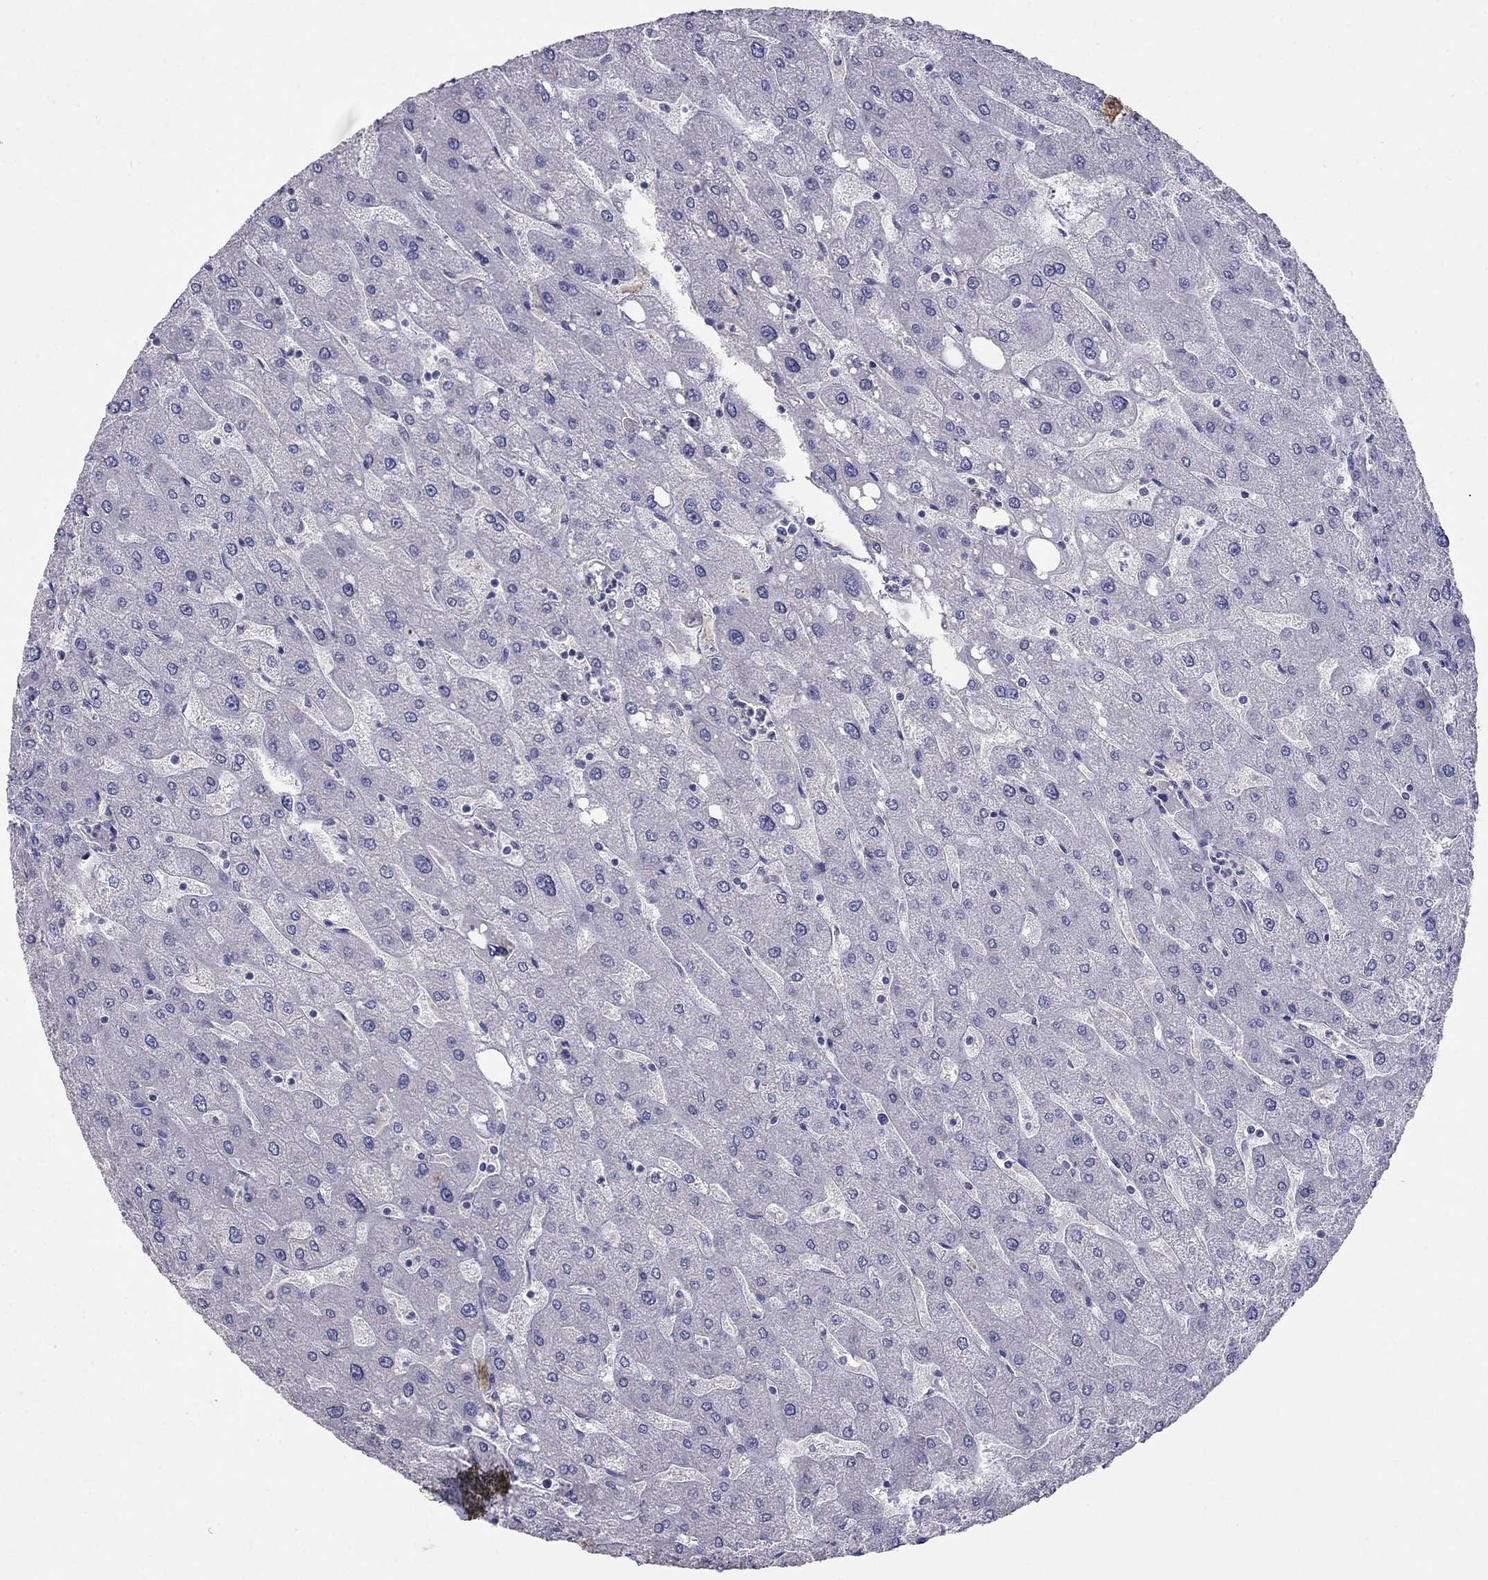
{"staining": {"intensity": "negative", "quantity": "none", "location": "none"}, "tissue": "liver", "cell_type": "Cholangiocytes", "image_type": "normal", "snomed": [{"axis": "morphology", "description": "Normal tissue, NOS"}, {"axis": "topography", "description": "Liver"}], "caption": "Immunohistochemistry (IHC) of unremarkable human liver demonstrates no staining in cholangiocytes. (DAB immunohistochemistry visualized using brightfield microscopy, high magnification).", "gene": "LY6H", "patient": {"sex": "male", "age": 67}}